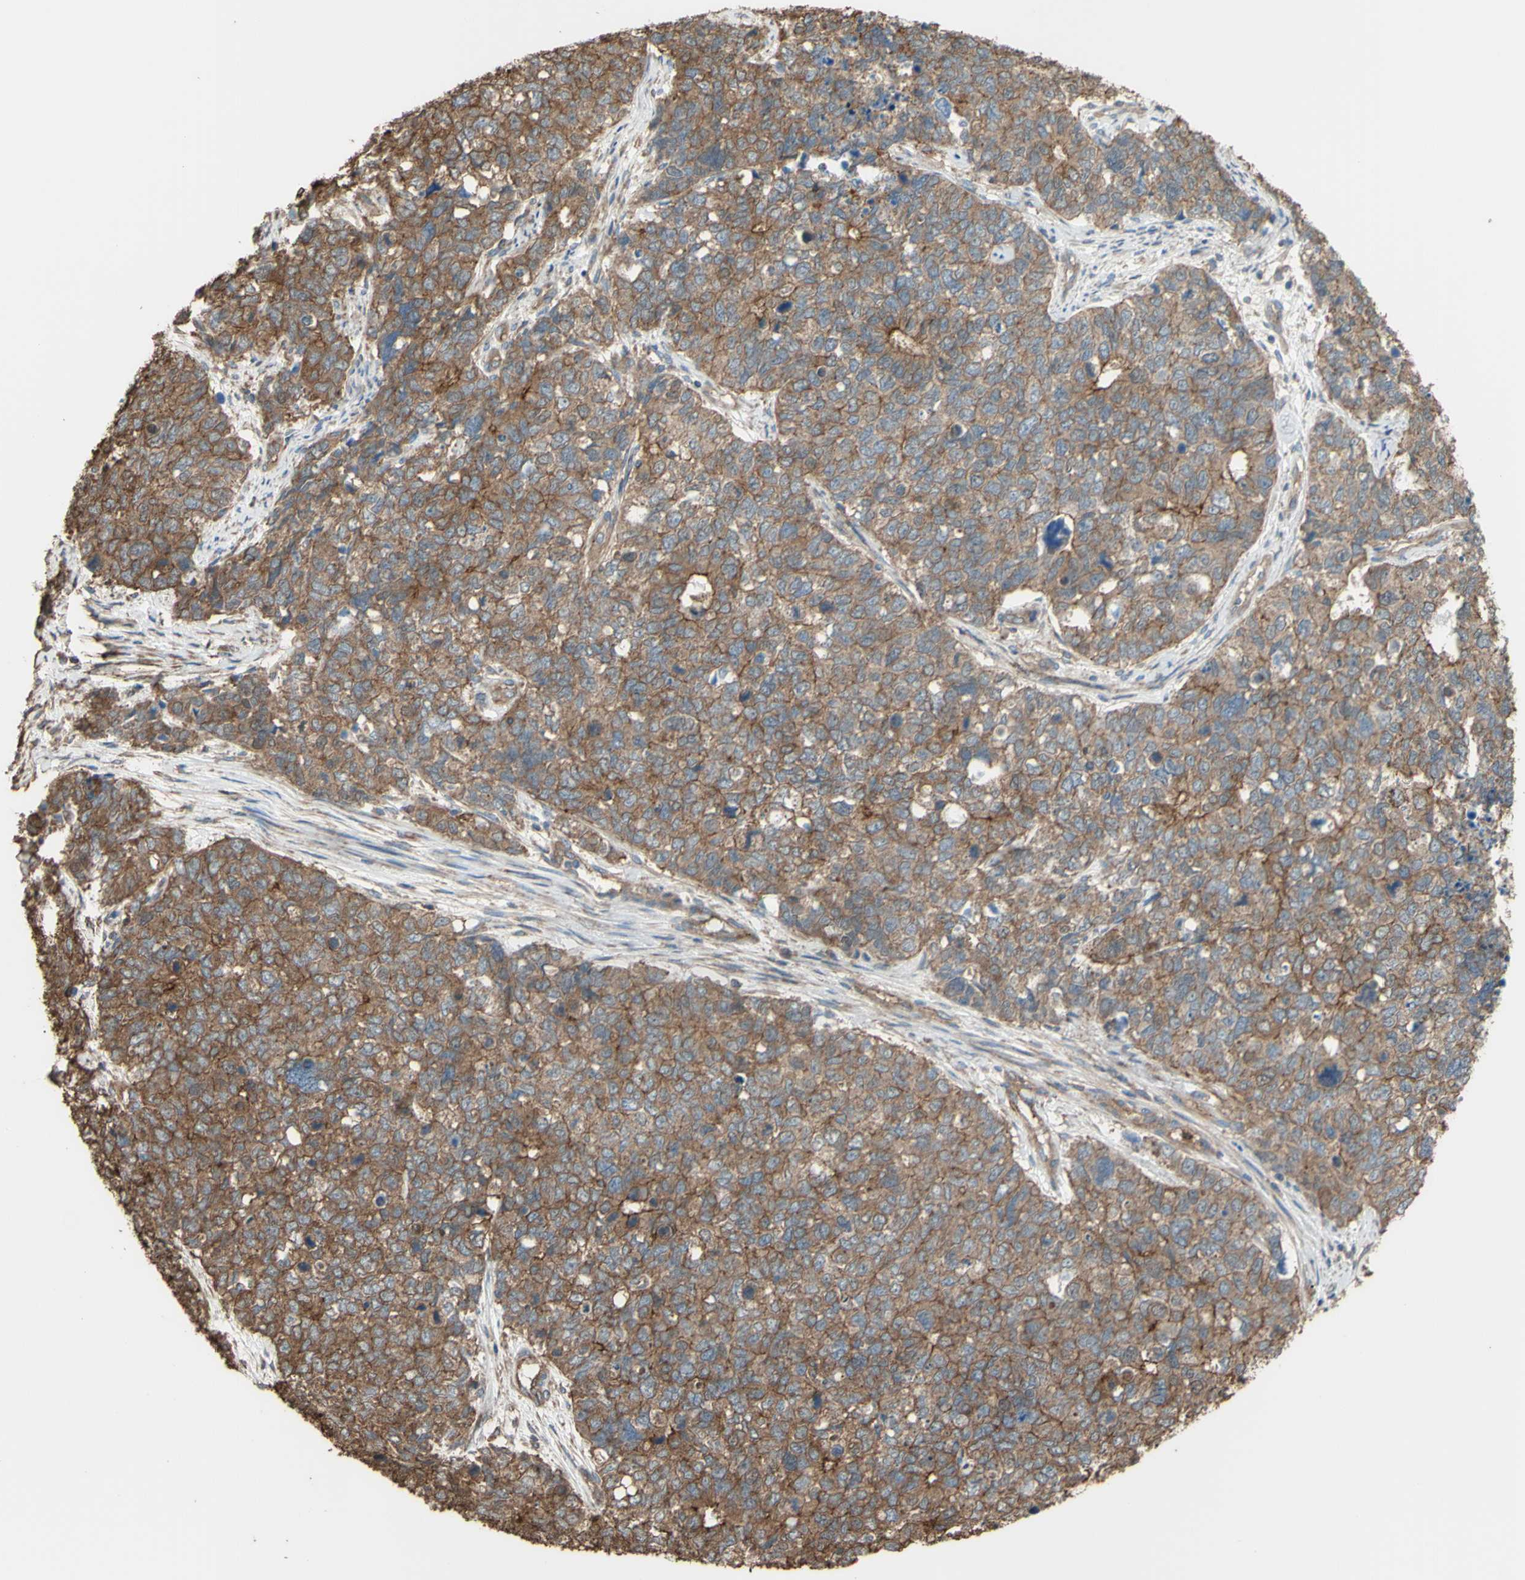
{"staining": {"intensity": "moderate", "quantity": ">75%", "location": "cytoplasmic/membranous"}, "tissue": "cervical cancer", "cell_type": "Tumor cells", "image_type": "cancer", "snomed": [{"axis": "morphology", "description": "Squamous cell carcinoma, NOS"}, {"axis": "topography", "description": "Cervix"}], "caption": "Protein expression analysis of cervical squamous cell carcinoma reveals moderate cytoplasmic/membranous positivity in about >75% of tumor cells.", "gene": "CTTN", "patient": {"sex": "female", "age": 63}}